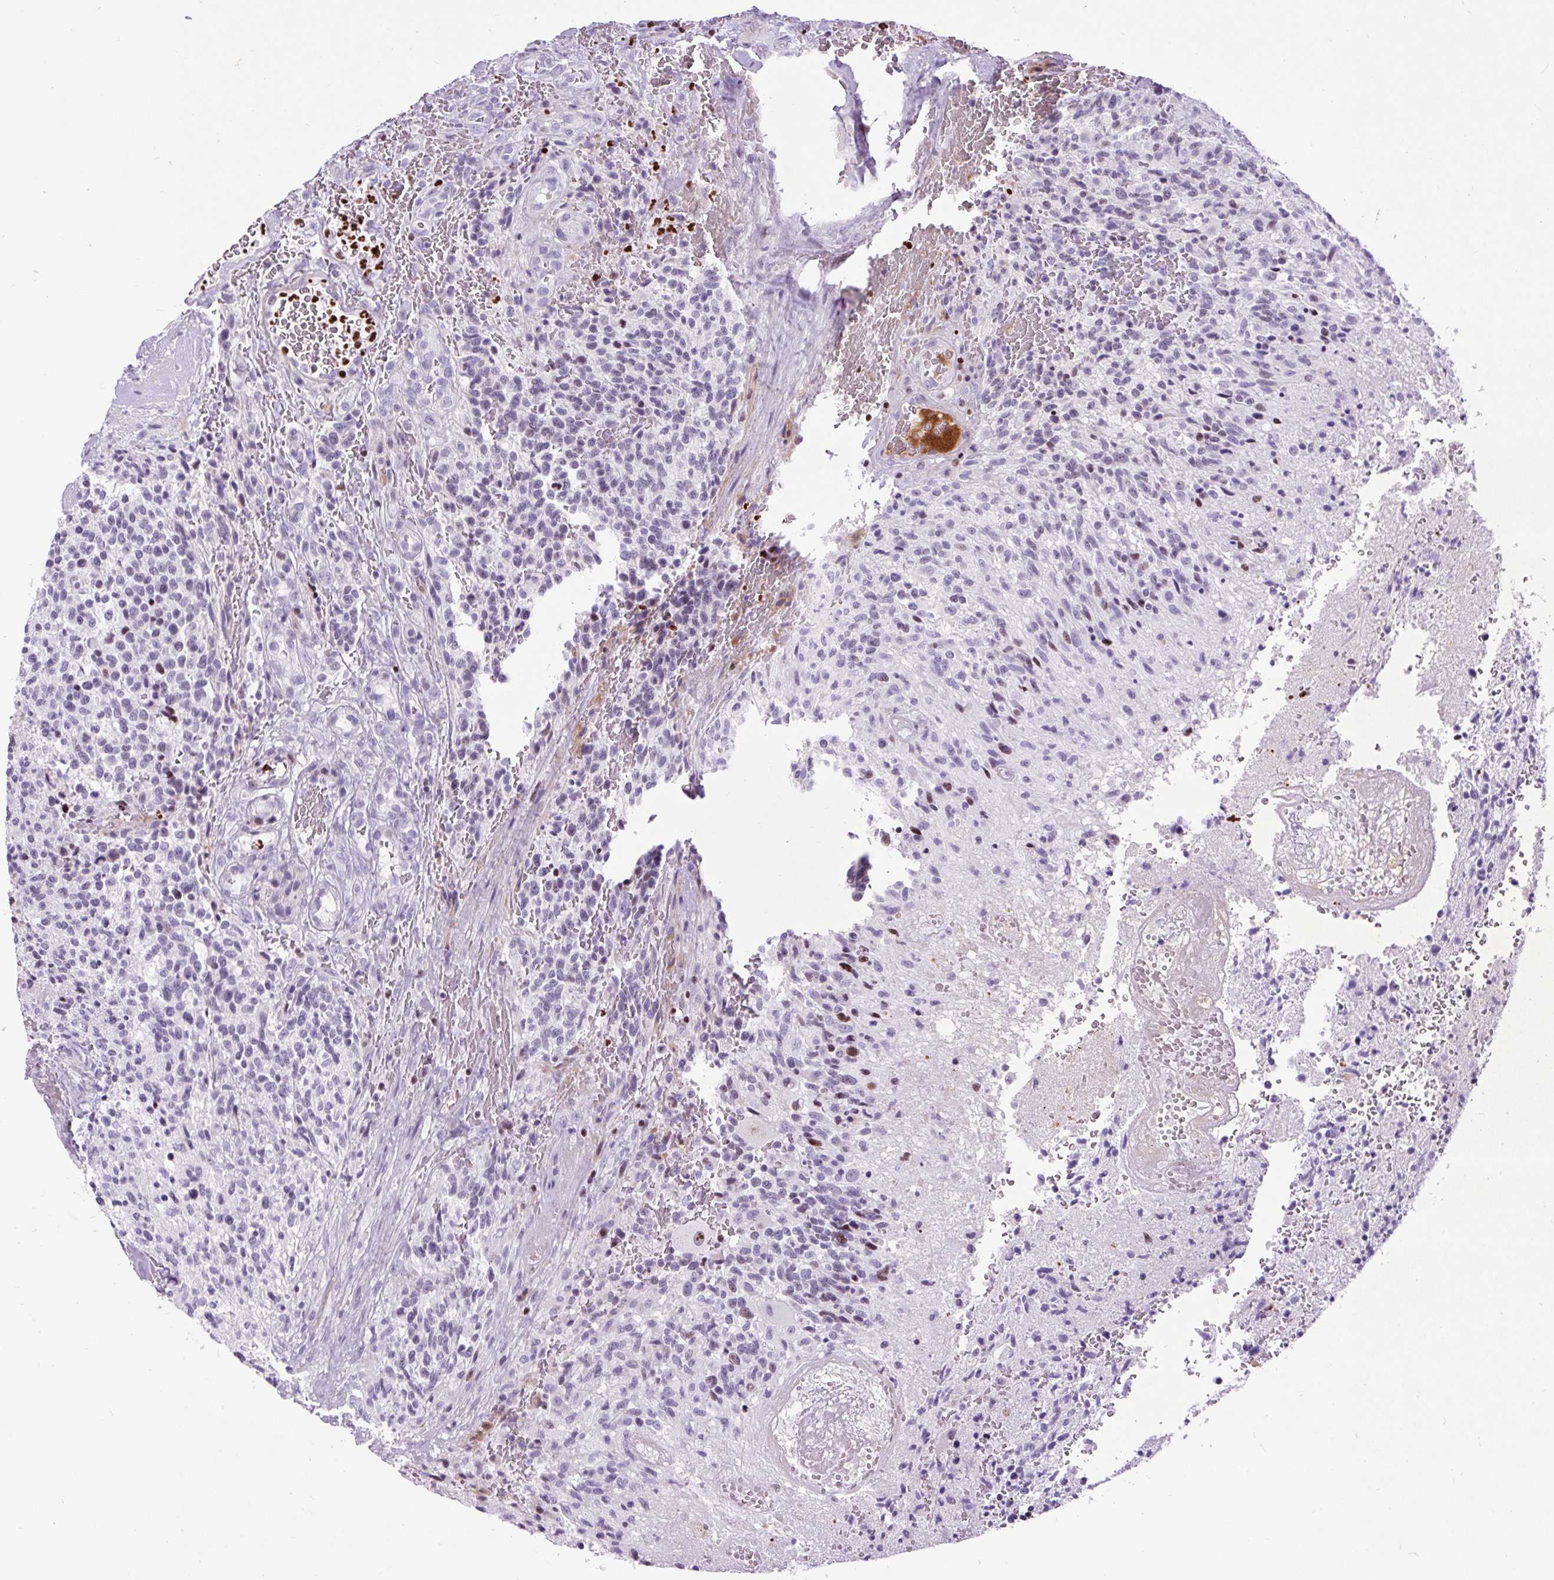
{"staining": {"intensity": "negative", "quantity": "none", "location": "none"}, "tissue": "glioma", "cell_type": "Tumor cells", "image_type": "cancer", "snomed": [{"axis": "morphology", "description": "Glioma, malignant, High grade"}, {"axis": "topography", "description": "Brain"}], "caption": "The IHC image has no significant staining in tumor cells of malignant high-grade glioma tissue.", "gene": "SPC24", "patient": {"sex": "male", "age": 36}}